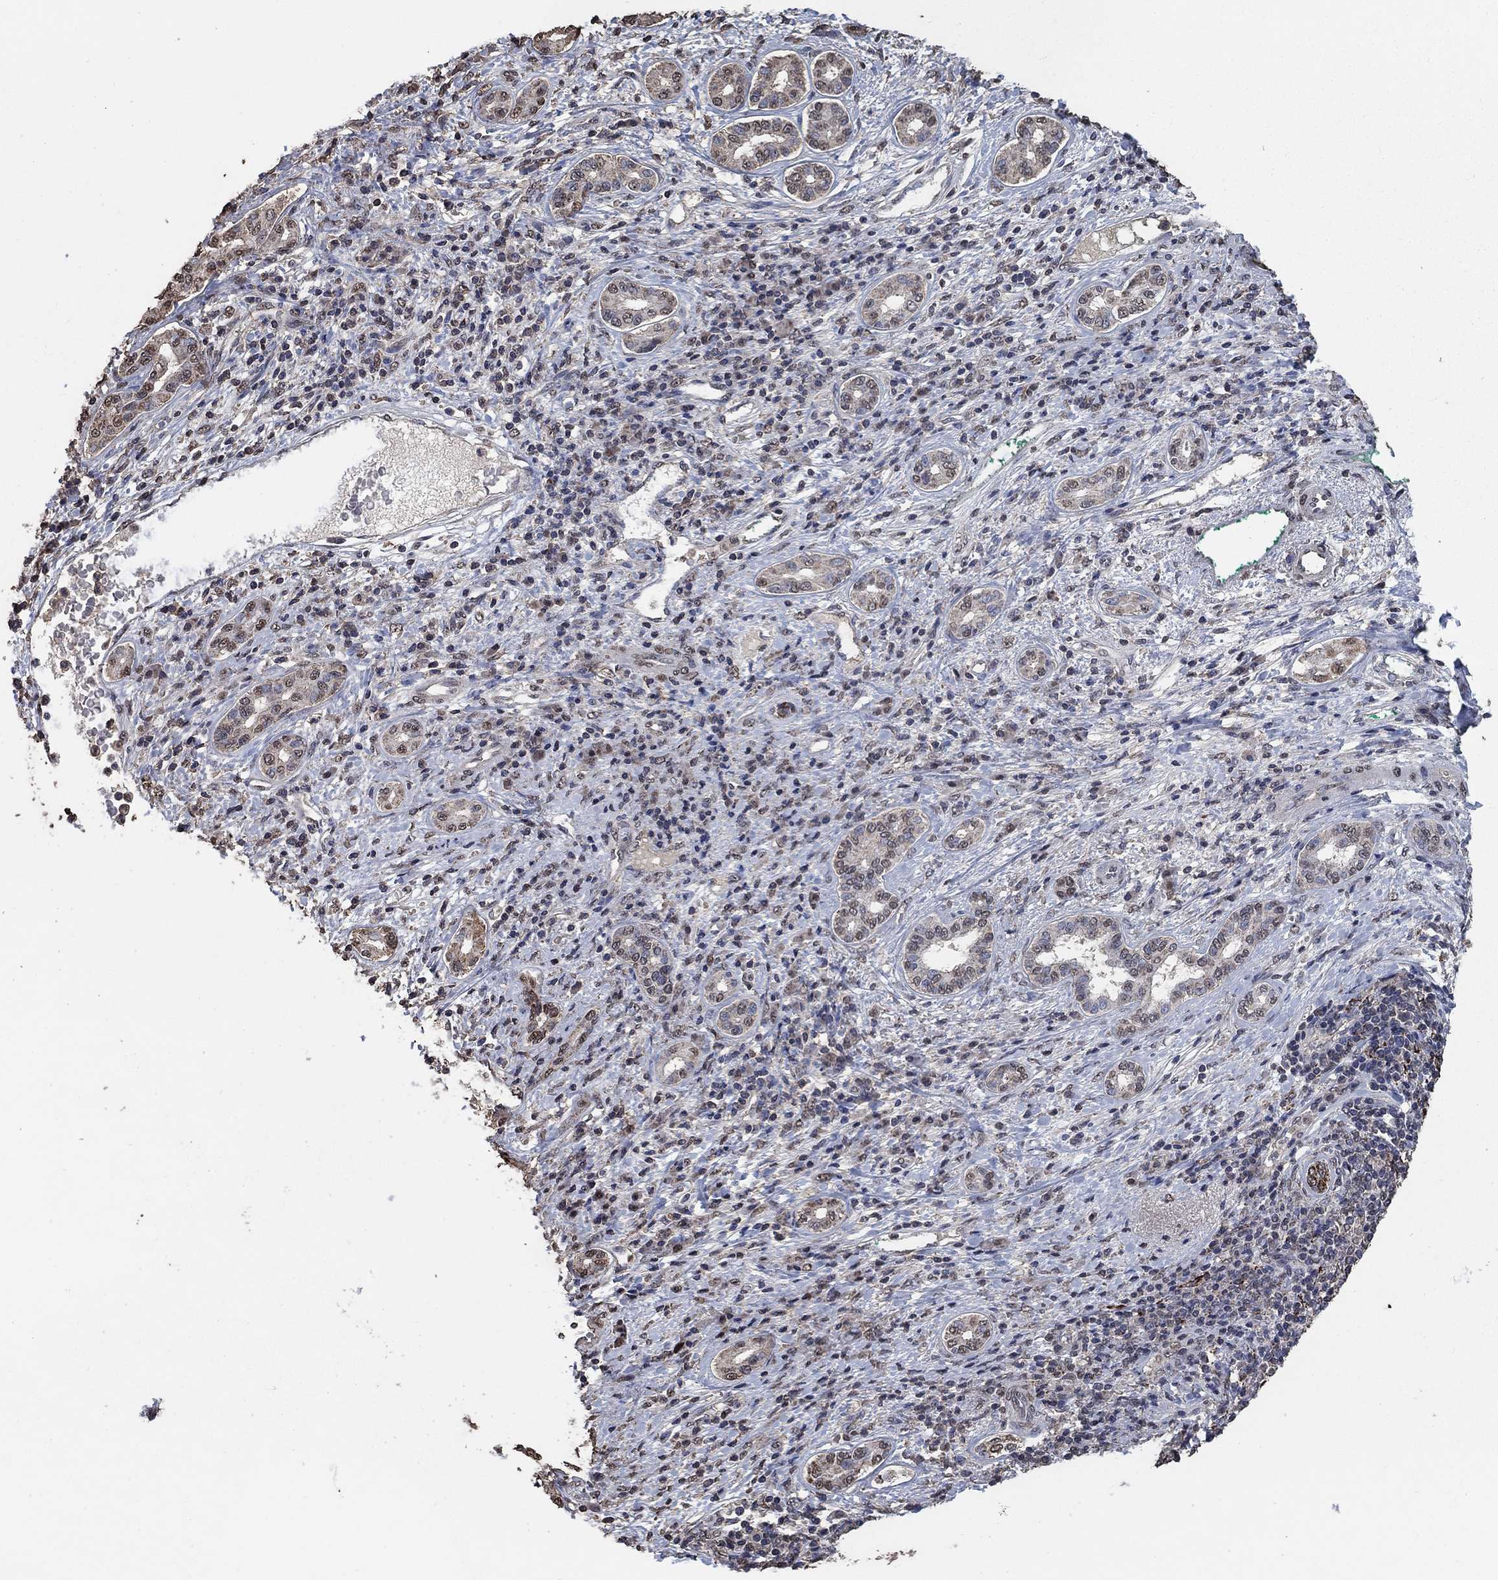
{"staining": {"intensity": "strong", "quantity": "25%-75%", "location": "cytoplasmic/membranous"}, "tissue": "liver cancer", "cell_type": "Tumor cells", "image_type": "cancer", "snomed": [{"axis": "morphology", "description": "Carcinoma, Hepatocellular, NOS"}, {"axis": "topography", "description": "Liver"}], "caption": "Immunohistochemical staining of human liver cancer reveals strong cytoplasmic/membranous protein staining in approximately 25%-75% of tumor cells.", "gene": "MRPS24", "patient": {"sex": "male", "age": 65}}